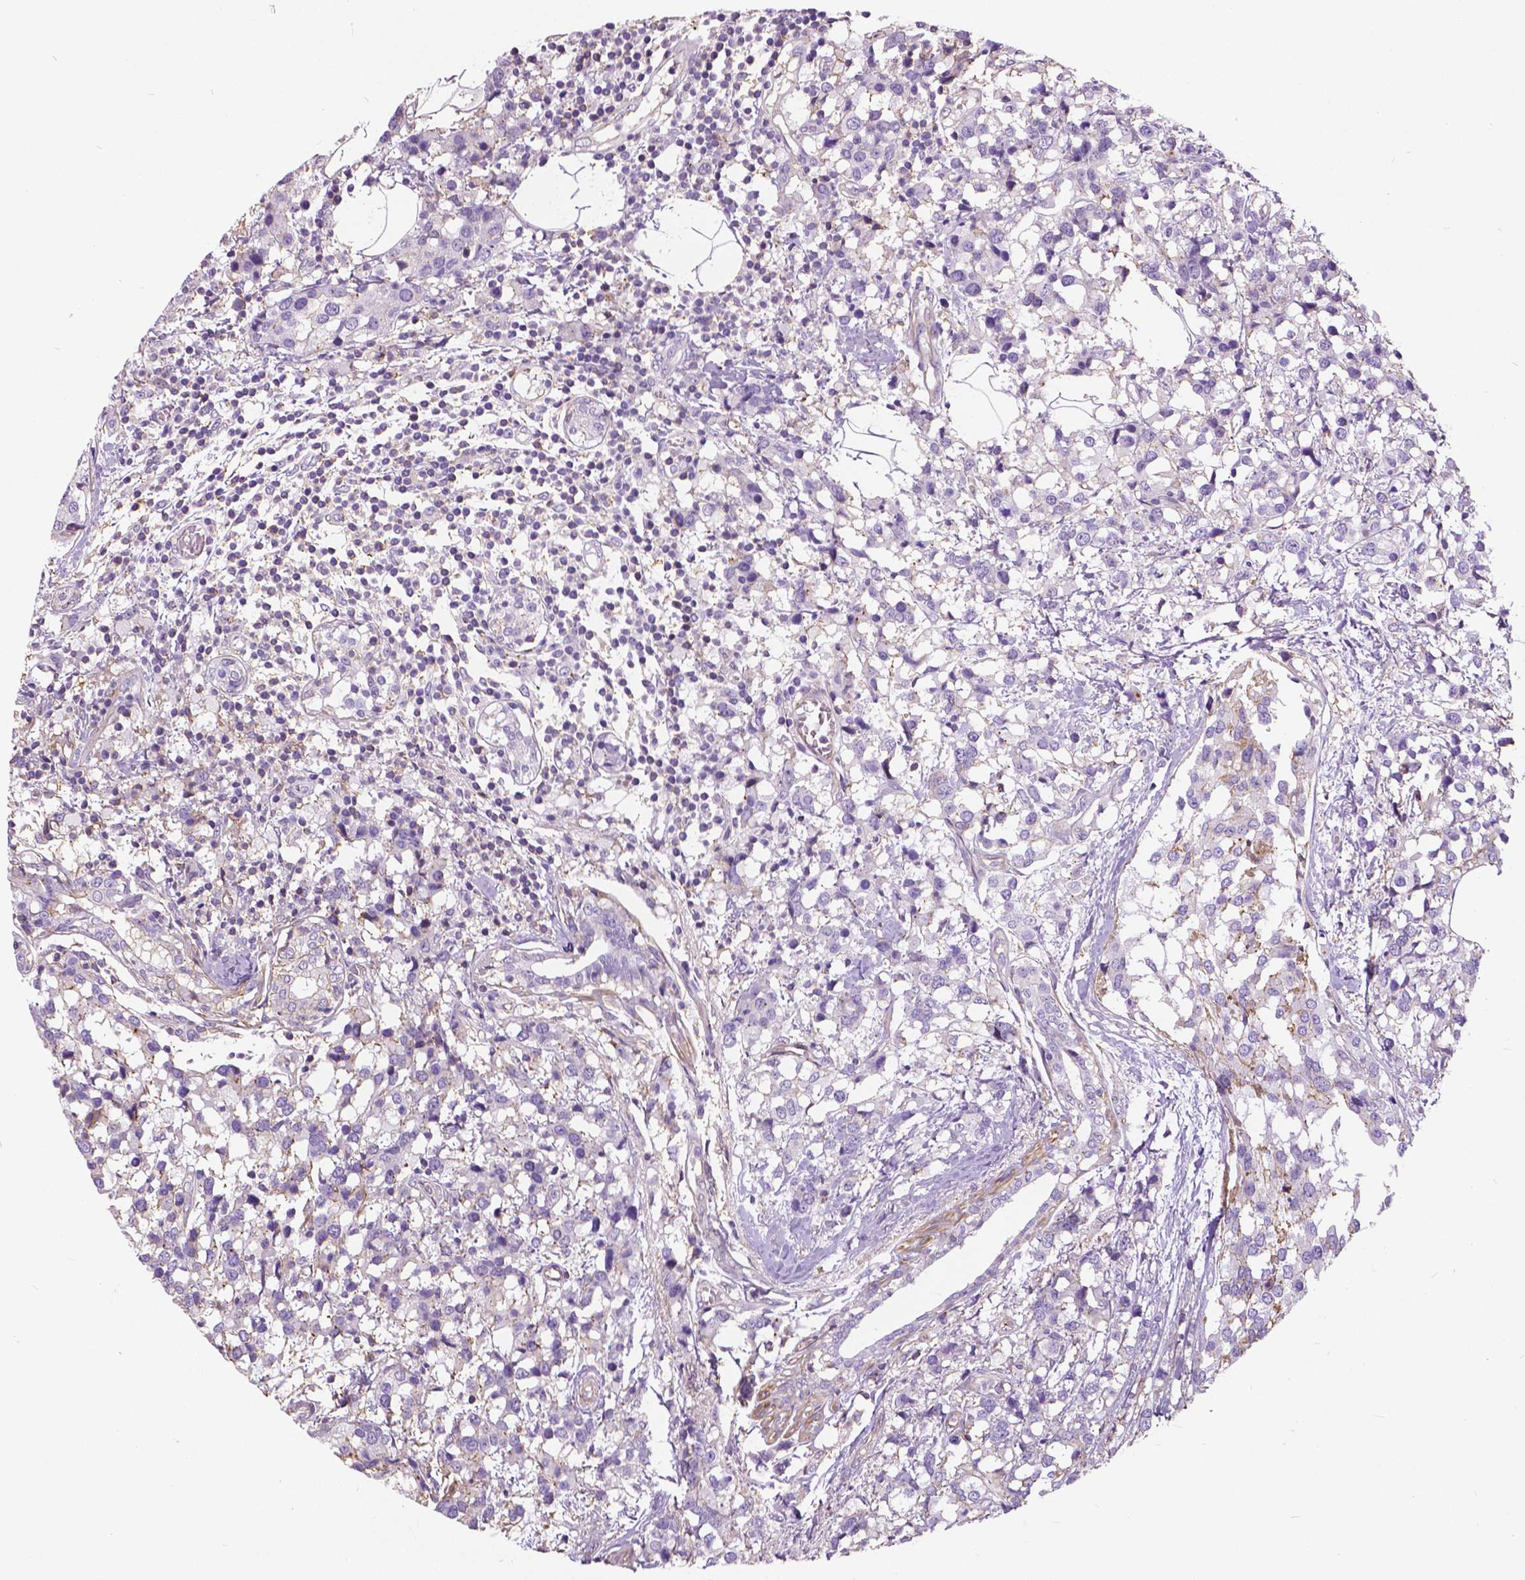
{"staining": {"intensity": "negative", "quantity": "none", "location": "none"}, "tissue": "breast cancer", "cell_type": "Tumor cells", "image_type": "cancer", "snomed": [{"axis": "morphology", "description": "Lobular carcinoma"}, {"axis": "topography", "description": "Breast"}], "caption": "Tumor cells are negative for protein expression in human breast cancer (lobular carcinoma).", "gene": "ANXA13", "patient": {"sex": "female", "age": 59}}